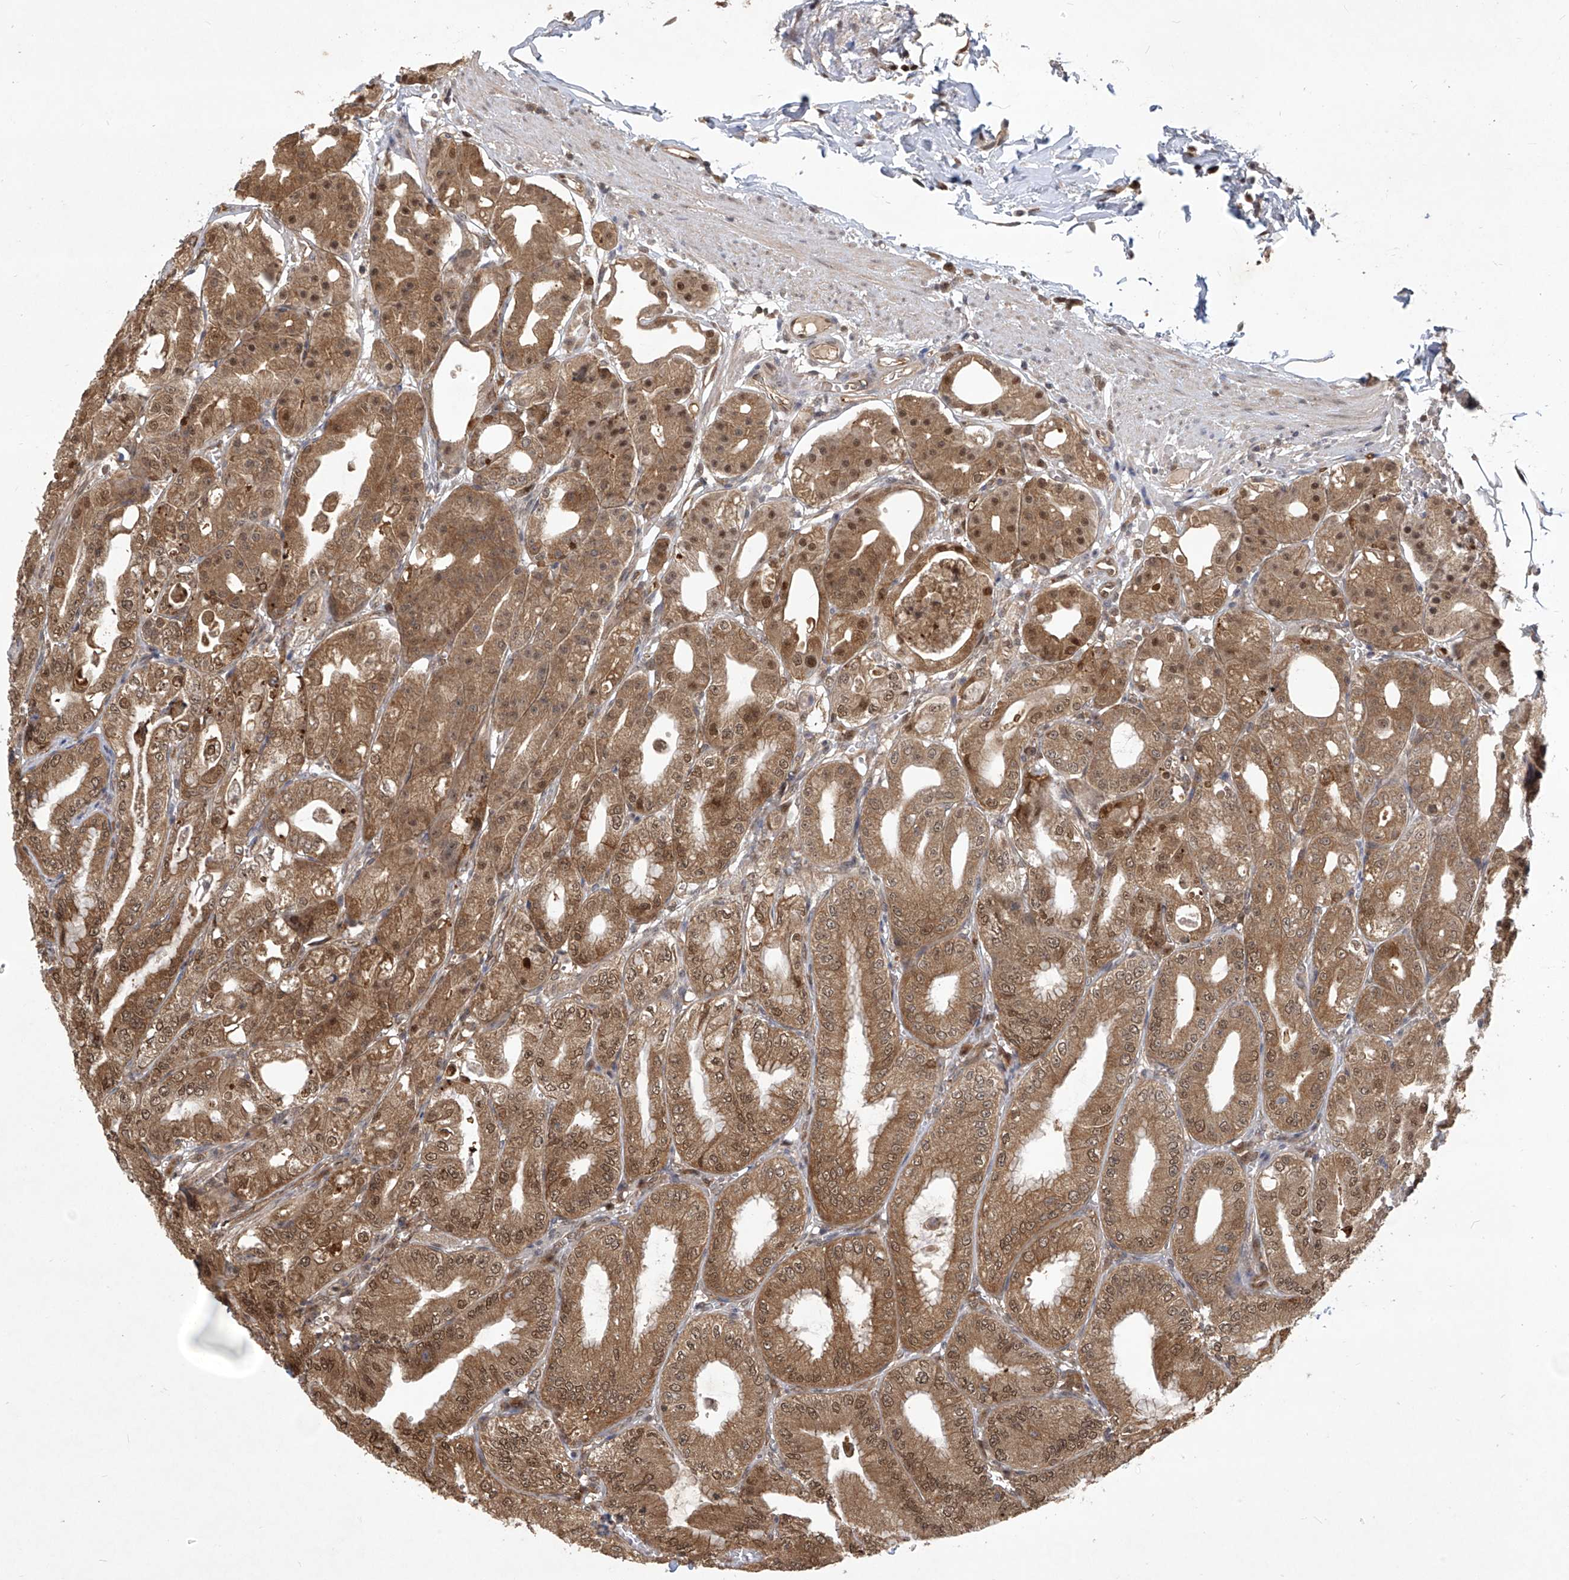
{"staining": {"intensity": "moderate", "quantity": ">75%", "location": "cytoplasmic/membranous,nuclear"}, "tissue": "stomach", "cell_type": "Glandular cells", "image_type": "normal", "snomed": [{"axis": "morphology", "description": "Normal tissue, NOS"}, {"axis": "topography", "description": "Stomach, lower"}], "caption": "Protein staining of benign stomach demonstrates moderate cytoplasmic/membranous,nuclear positivity in approximately >75% of glandular cells. Immunohistochemistry (ihc) stains the protein in brown and the nuclei are stained blue.", "gene": "PSMB1", "patient": {"sex": "male", "age": 71}}